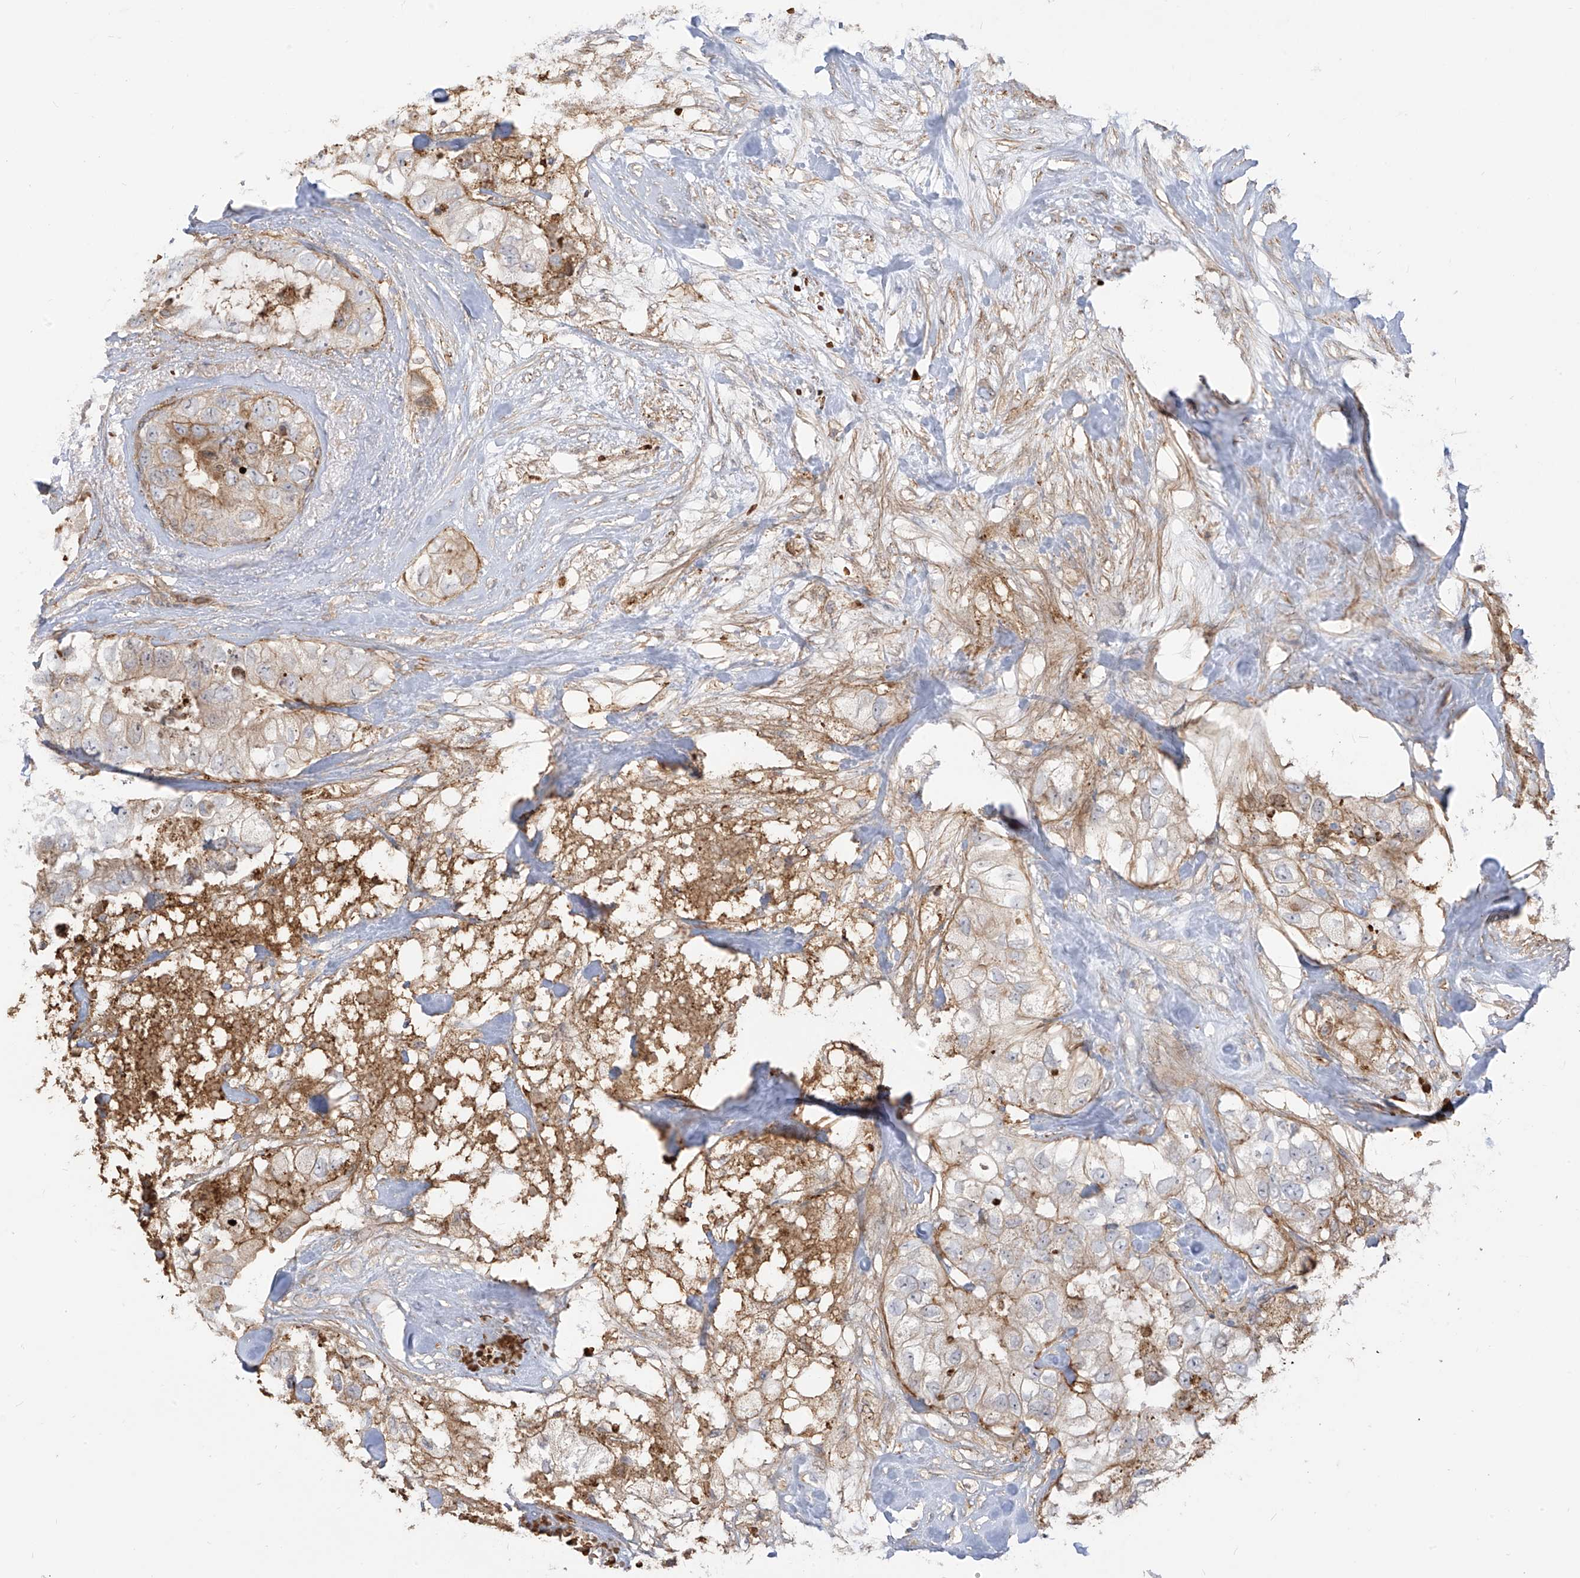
{"staining": {"intensity": "weak", "quantity": "<25%", "location": "cytoplasmic/membranous"}, "tissue": "breast cancer", "cell_type": "Tumor cells", "image_type": "cancer", "snomed": [{"axis": "morphology", "description": "Duct carcinoma"}, {"axis": "topography", "description": "Breast"}], "caption": "Breast intraductal carcinoma stained for a protein using IHC exhibits no expression tumor cells.", "gene": "ZGRF1", "patient": {"sex": "female", "age": 62}}